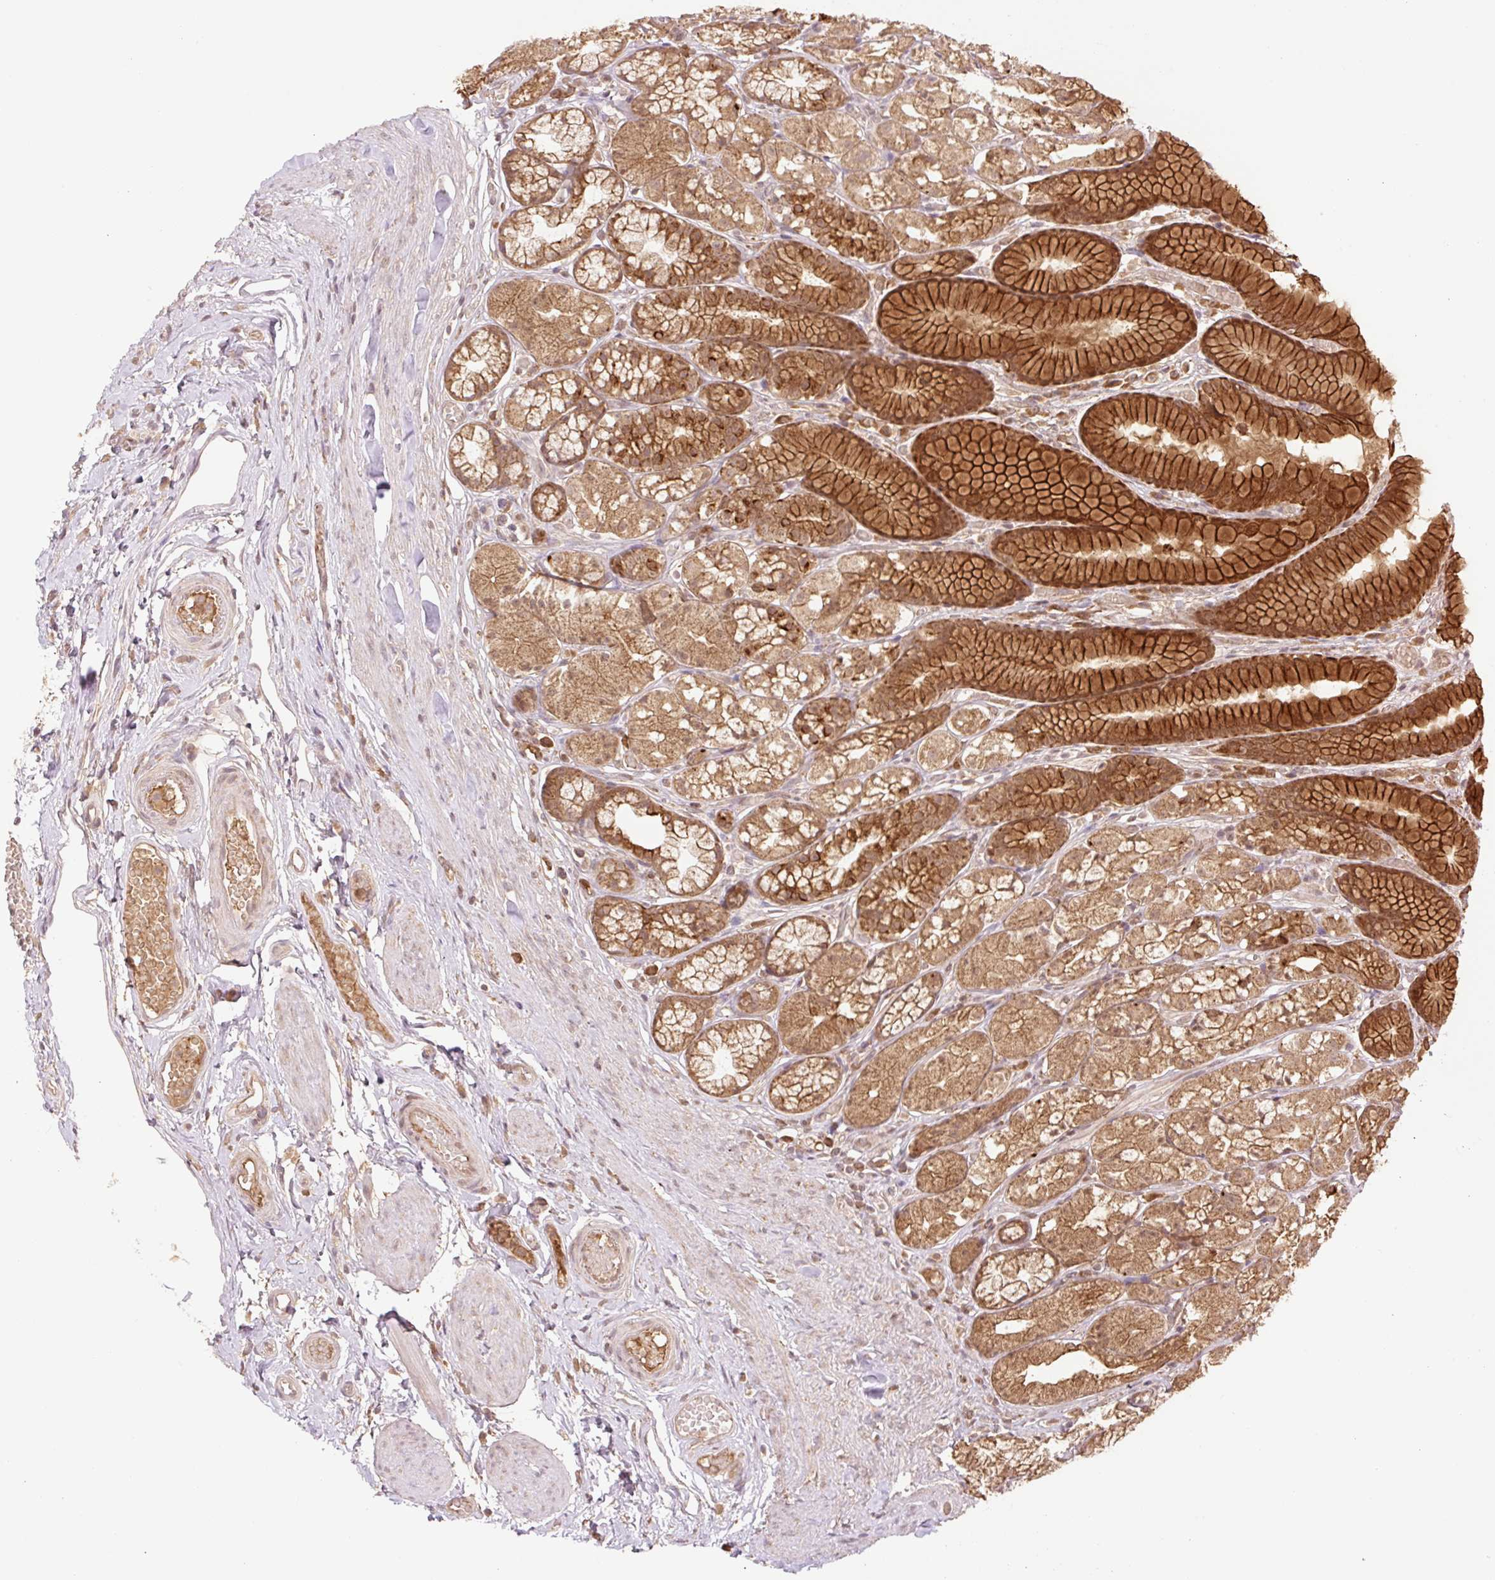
{"staining": {"intensity": "strong", "quantity": "25%-75%", "location": "cytoplasmic/membranous"}, "tissue": "stomach", "cell_type": "Glandular cells", "image_type": "normal", "snomed": [{"axis": "morphology", "description": "Normal tissue, NOS"}, {"axis": "topography", "description": "Smooth muscle"}, {"axis": "topography", "description": "Stomach"}], "caption": "Glandular cells reveal high levels of strong cytoplasmic/membranous expression in about 25%-75% of cells in unremarkable human stomach.", "gene": "YJU2B", "patient": {"sex": "male", "age": 70}}